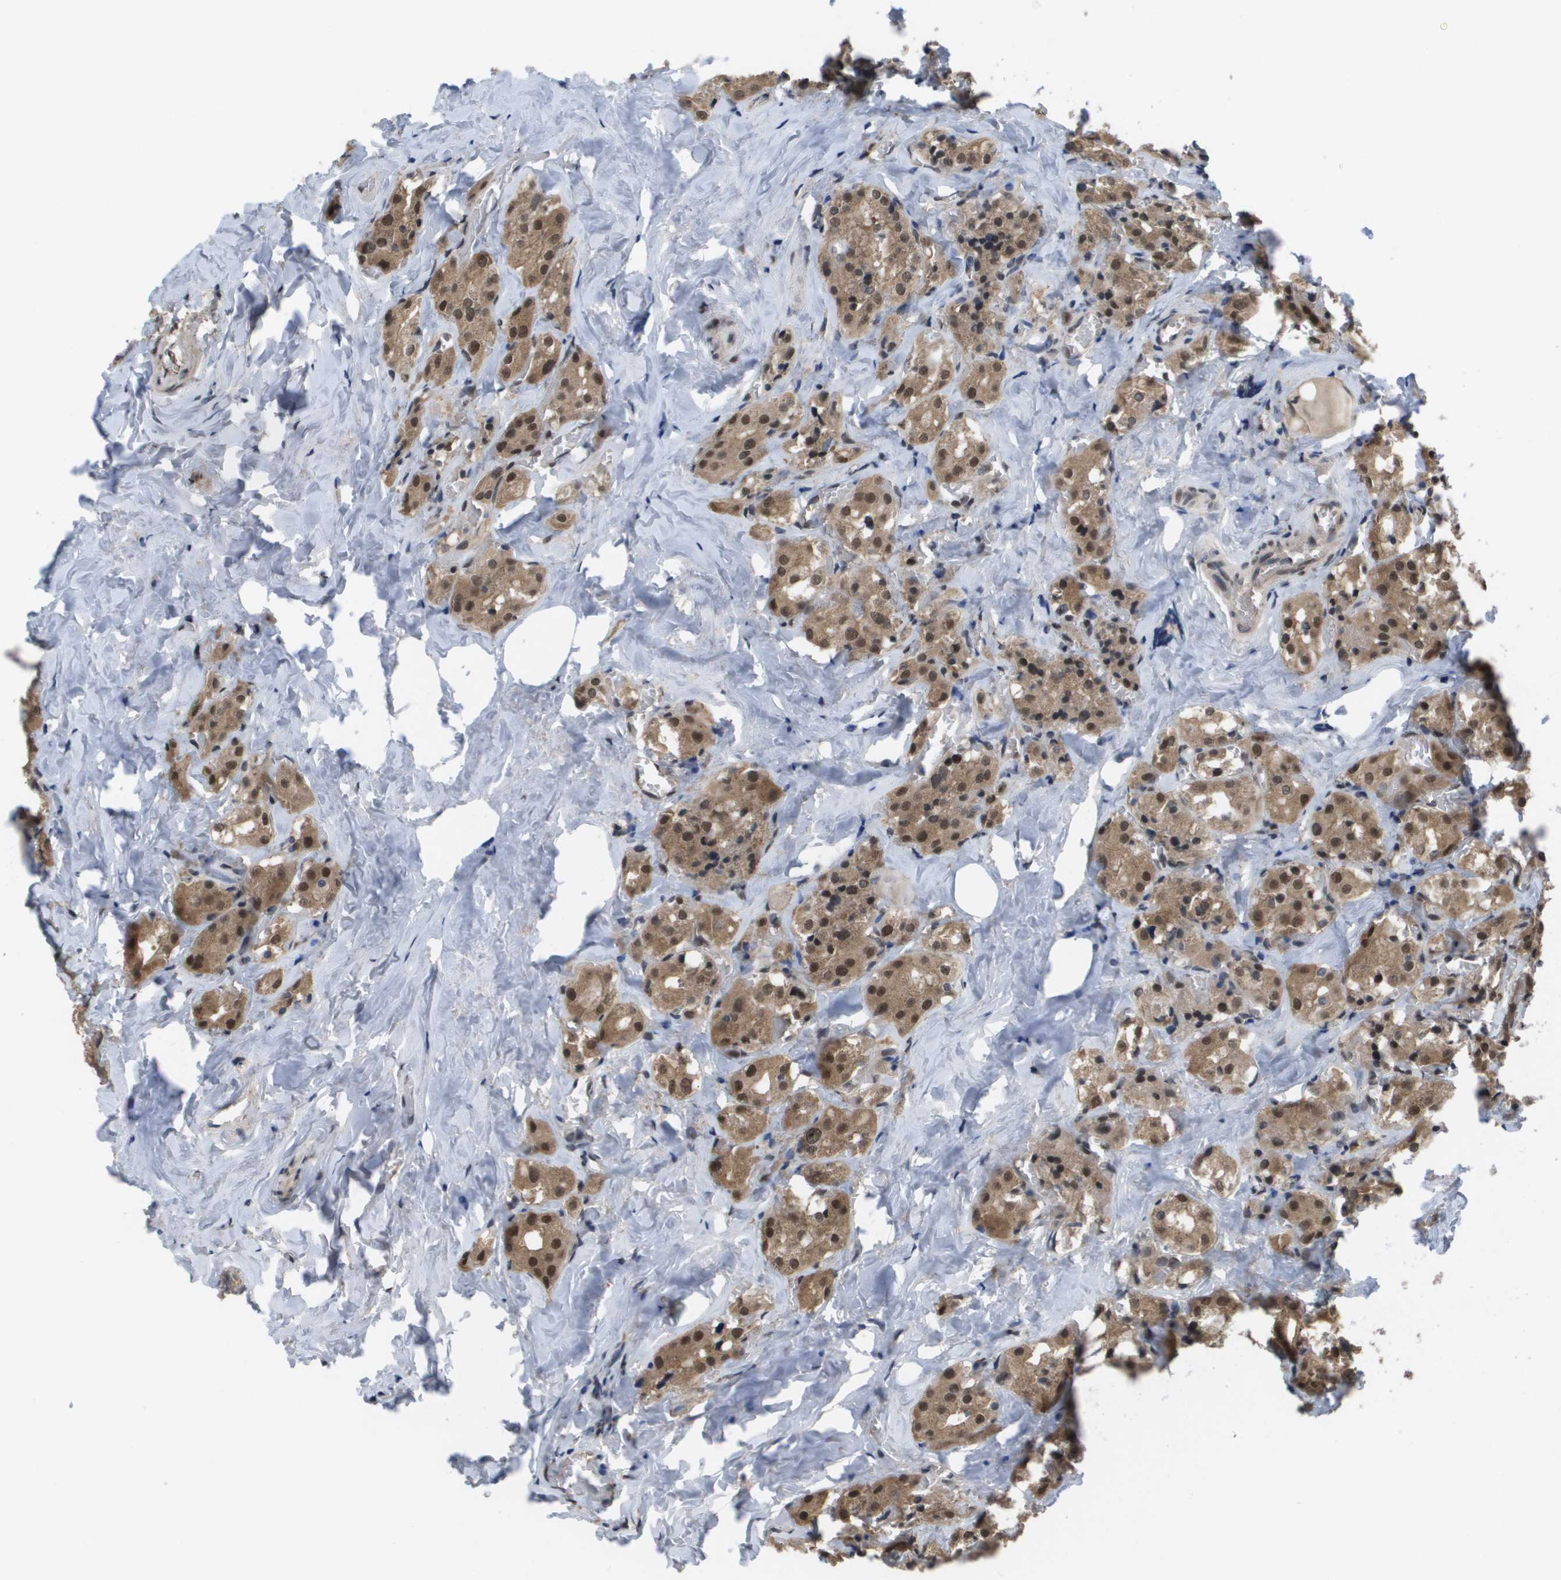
{"staining": {"intensity": "moderate", "quantity": ">75%", "location": "cytoplasmic/membranous,nuclear"}, "tissue": "parathyroid gland", "cell_type": "Glandular cells", "image_type": "normal", "snomed": [{"axis": "morphology", "description": "Normal tissue, NOS"}, {"axis": "morphology", "description": "Atrophy, NOS"}, {"axis": "topography", "description": "Parathyroid gland"}], "caption": "Moderate cytoplasmic/membranous,nuclear expression for a protein is appreciated in approximately >75% of glandular cells of benign parathyroid gland using IHC.", "gene": "AMBRA1", "patient": {"sex": "female", "age": 54}}